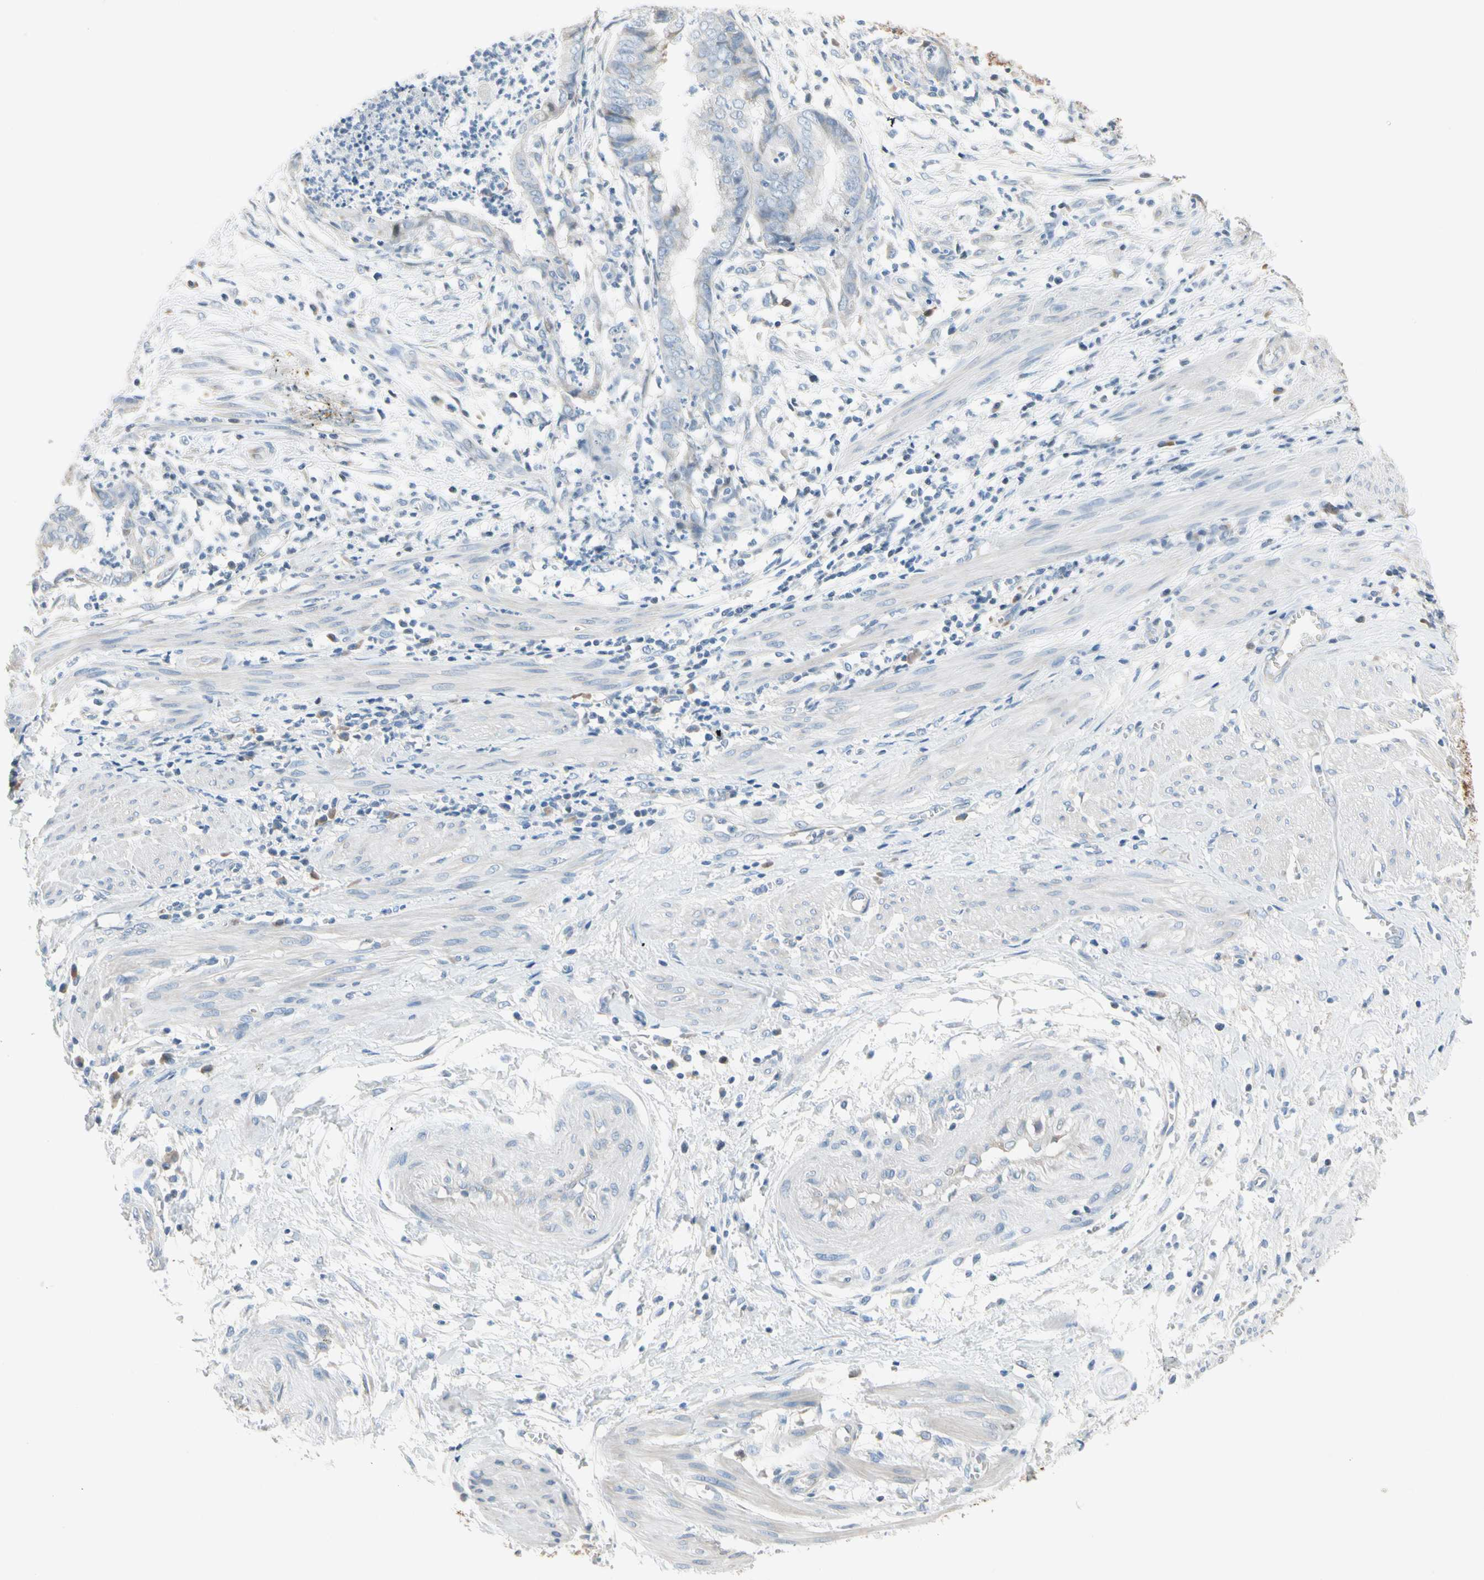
{"staining": {"intensity": "negative", "quantity": "none", "location": "none"}, "tissue": "endometrial cancer", "cell_type": "Tumor cells", "image_type": "cancer", "snomed": [{"axis": "morphology", "description": "Necrosis, NOS"}, {"axis": "morphology", "description": "Adenocarcinoma, NOS"}, {"axis": "topography", "description": "Endometrium"}], "caption": "Protein analysis of endometrial adenocarcinoma shows no significant staining in tumor cells.", "gene": "STK40", "patient": {"sex": "female", "age": 79}}